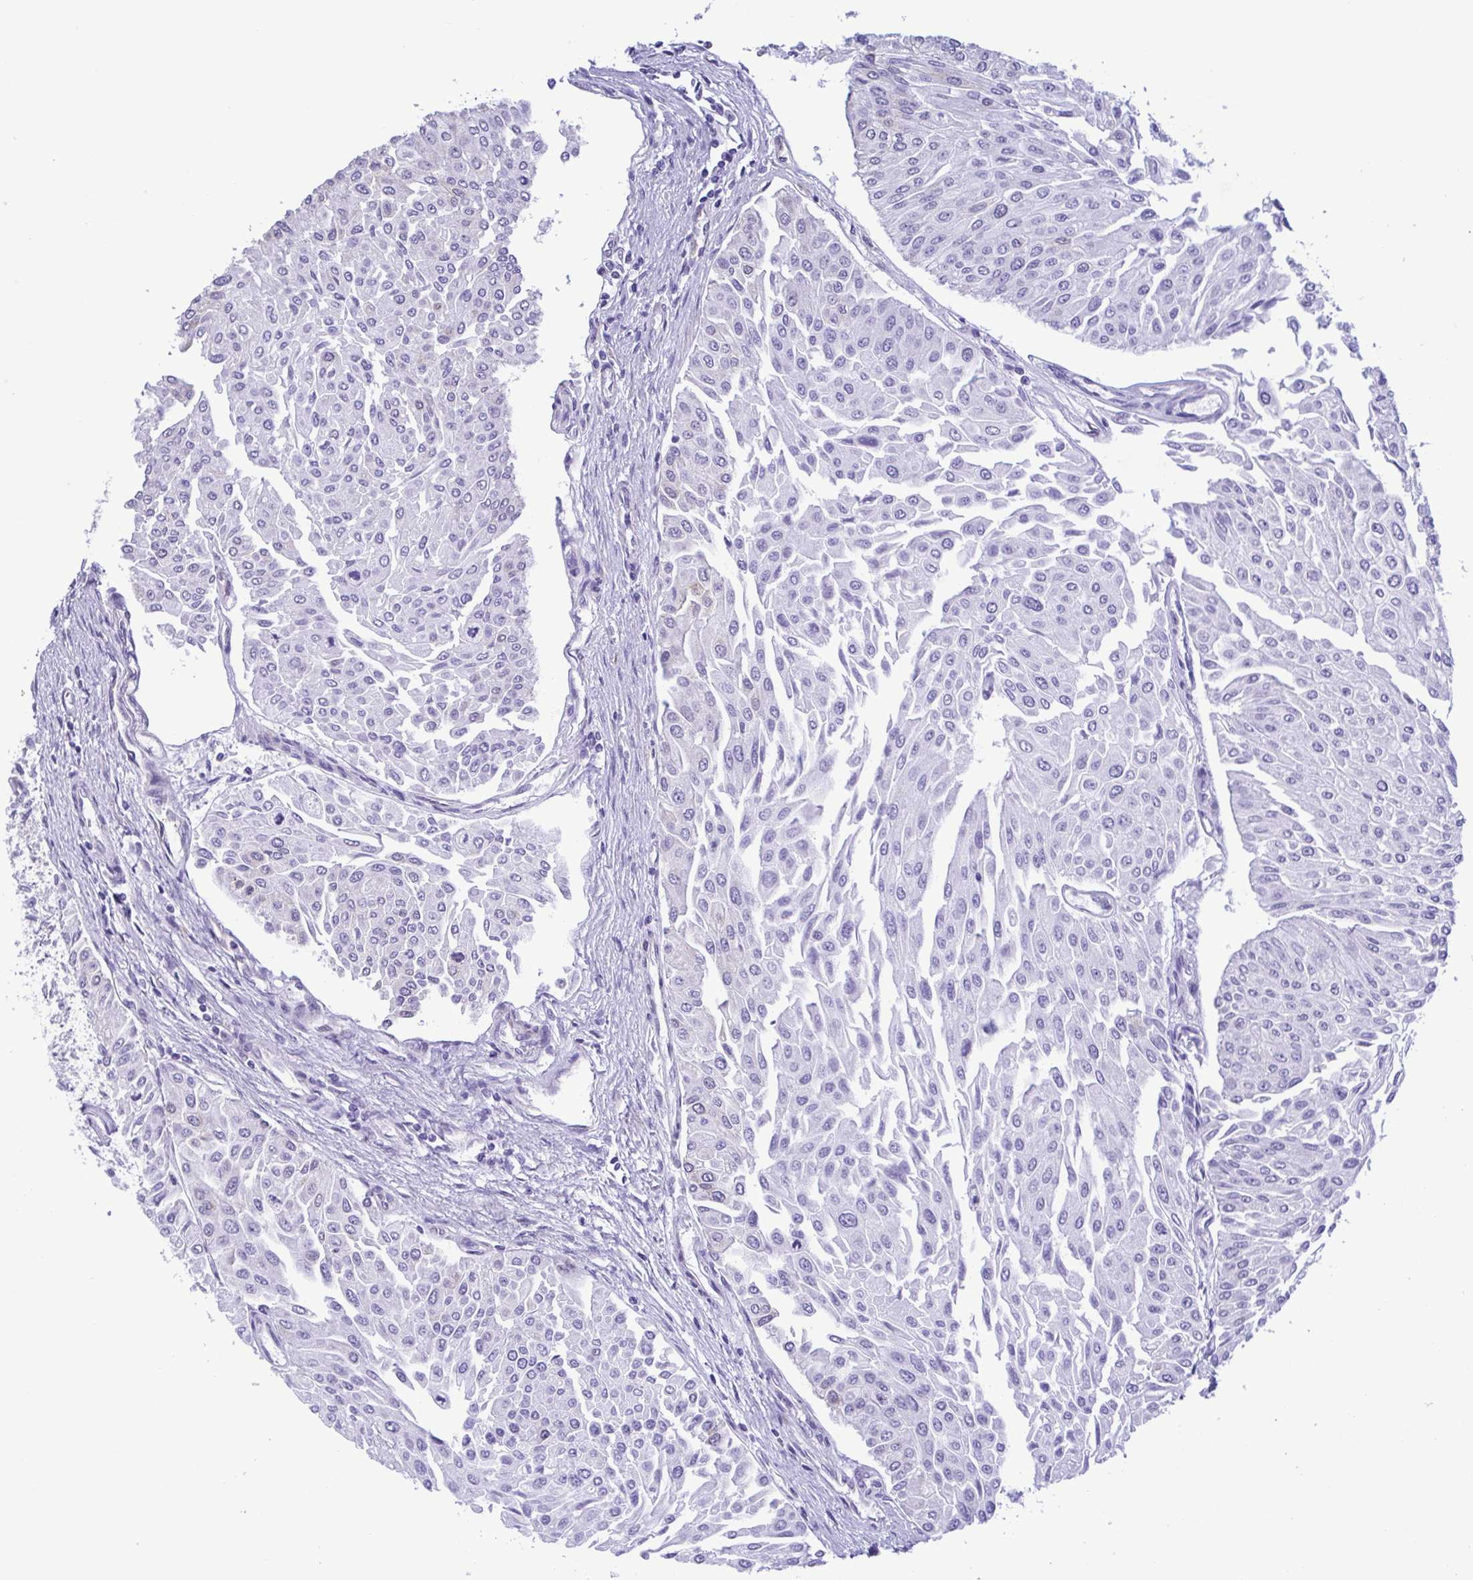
{"staining": {"intensity": "negative", "quantity": "none", "location": "none"}, "tissue": "urothelial cancer", "cell_type": "Tumor cells", "image_type": "cancer", "snomed": [{"axis": "morphology", "description": "Urothelial carcinoma, NOS"}, {"axis": "topography", "description": "Urinary bladder"}], "caption": "Histopathology image shows no significant protein positivity in tumor cells of urothelial cancer.", "gene": "TNNI3", "patient": {"sex": "male", "age": 67}}